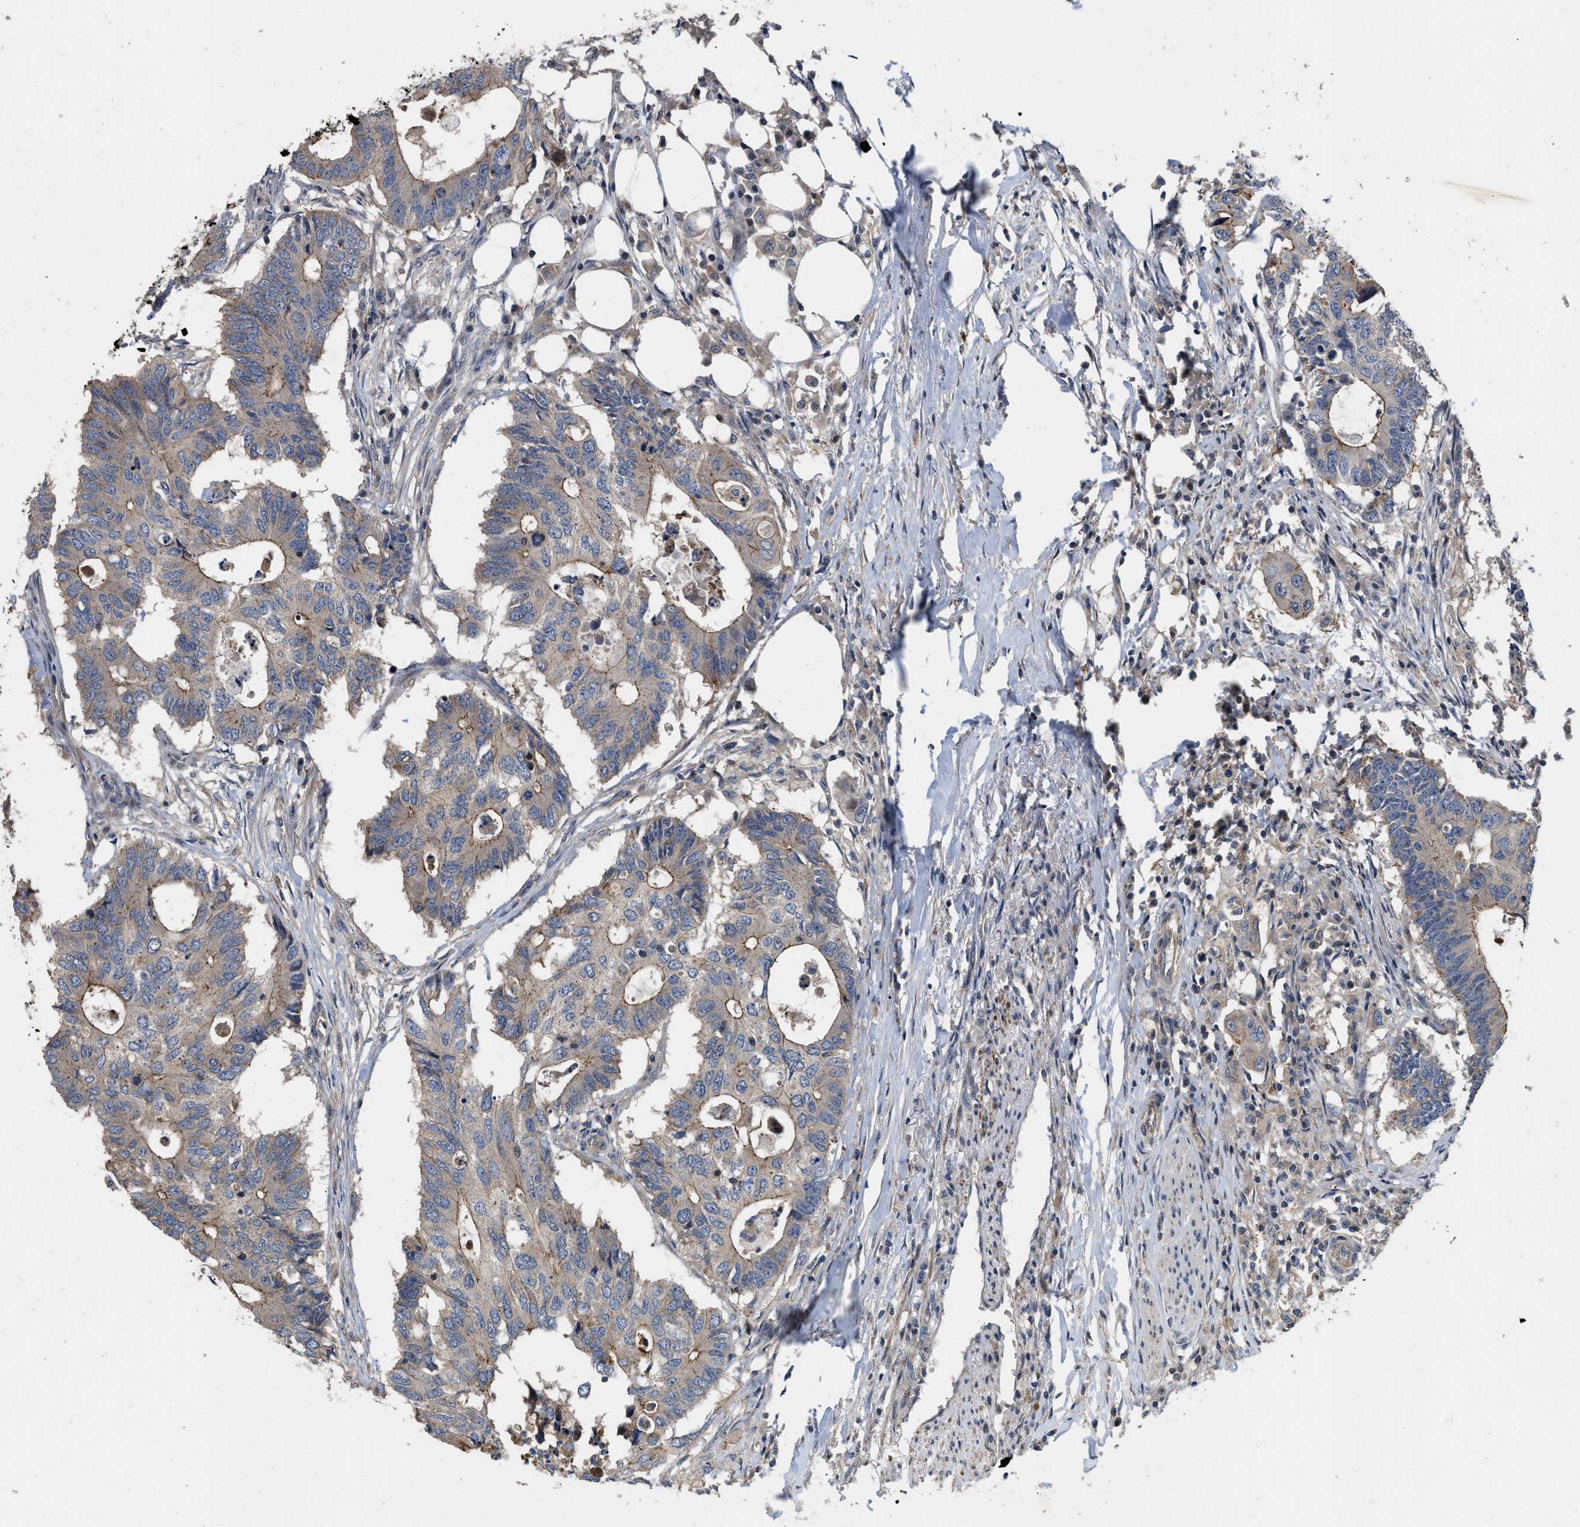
{"staining": {"intensity": "weak", "quantity": ">75%", "location": "cytoplasmic/membranous"}, "tissue": "colorectal cancer", "cell_type": "Tumor cells", "image_type": "cancer", "snomed": [{"axis": "morphology", "description": "Adenocarcinoma, NOS"}, {"axis": "topography", "description": "Colon"}], "caption": "The micrograph reveals staining of adenocarcinoma (colorectal), revealing weak cytoplasmic/membranous protein staining (brown color) within tumor cells. Immunohistochemistry stains the protein in brown and the nuclei are stained blue.", "gene": "PRDM14", "patient": {"sex": "male", "age": 71}}